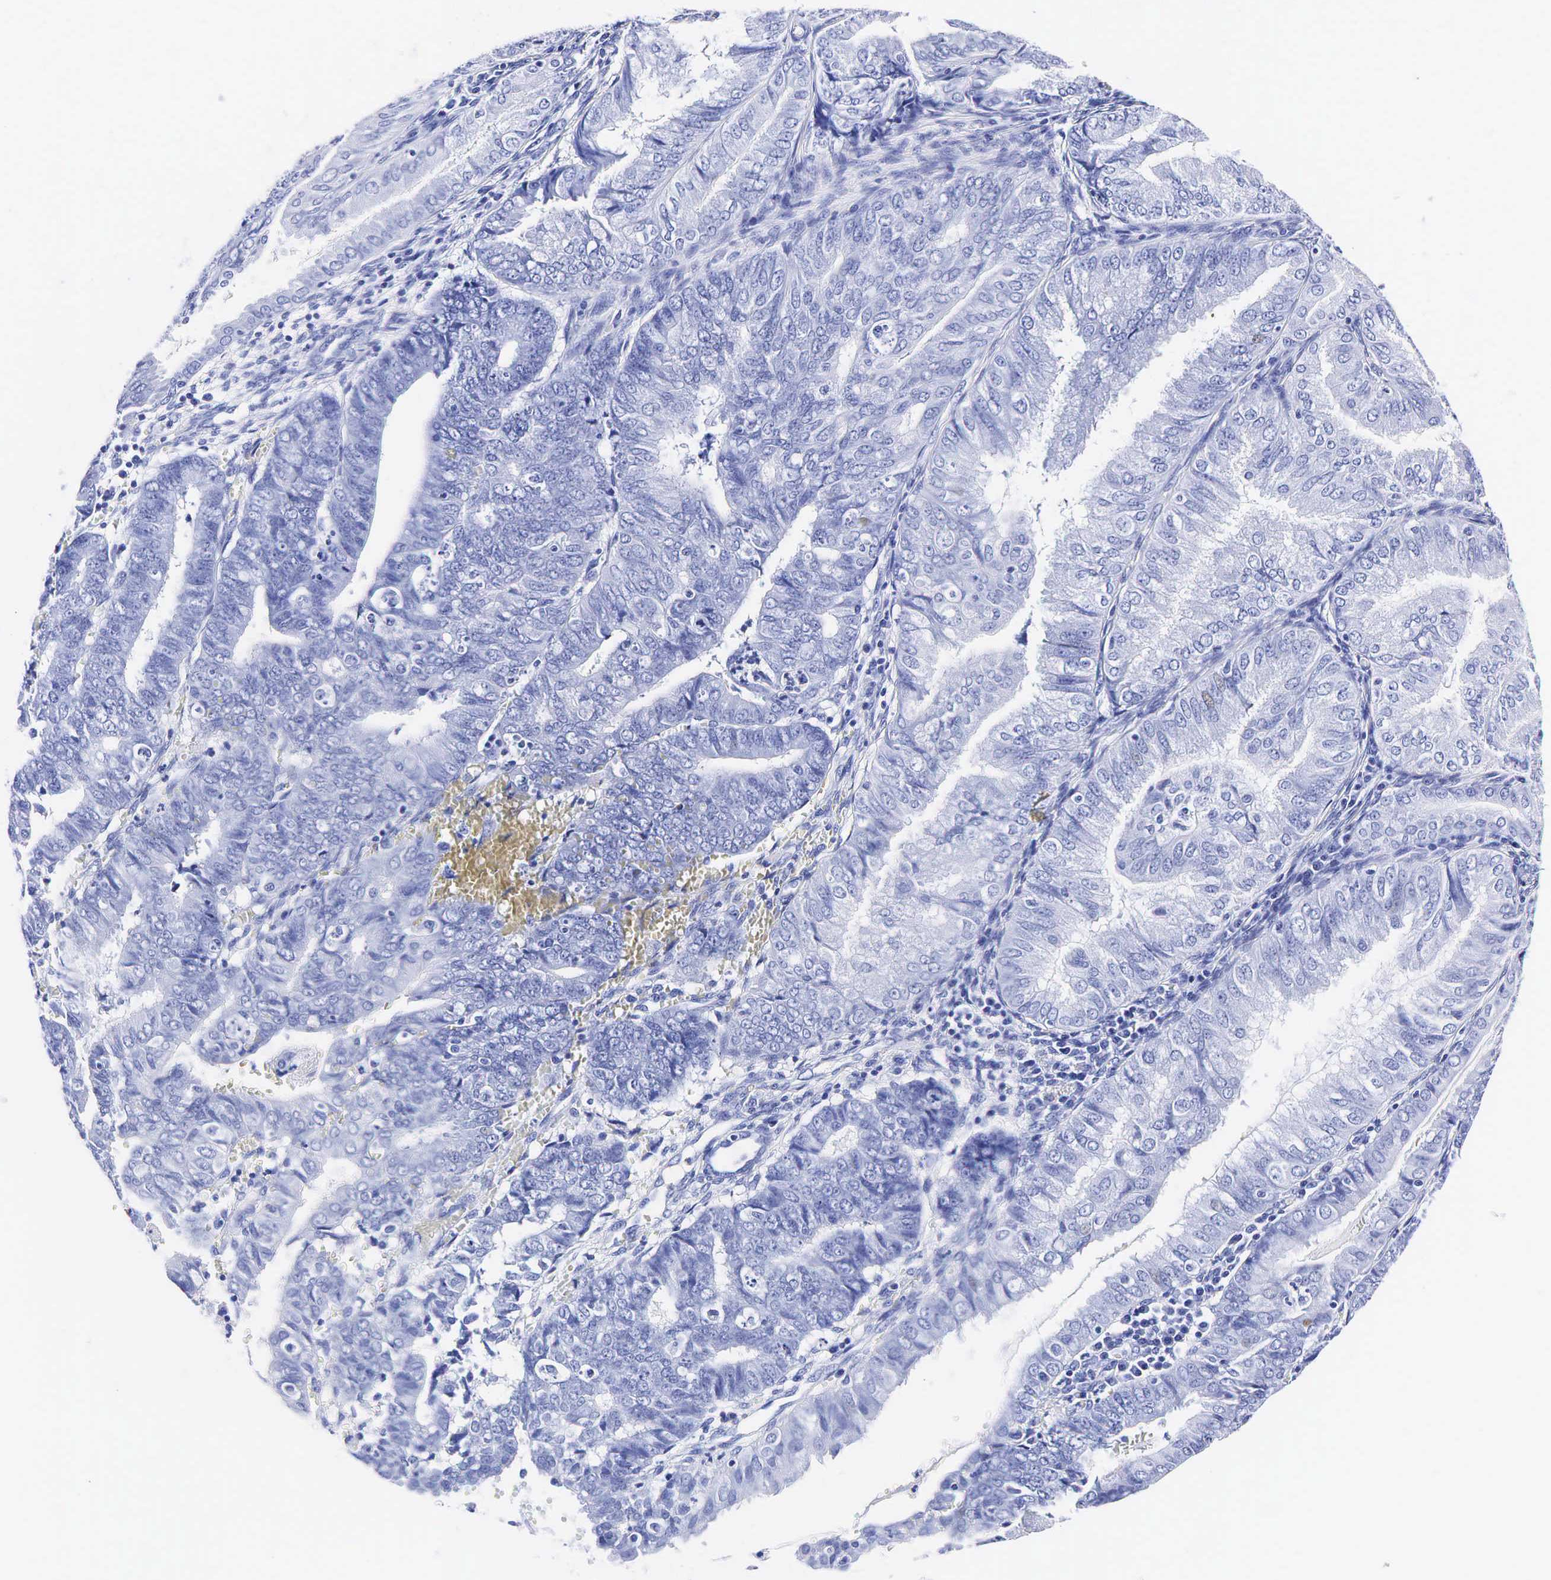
{"staining": {"intensity": "negative", "quantity": "none", "location": "none"}, "tissue": "endometrial cancer", "cell_type": "Tumor cells", "image_type": "cancer", "snomed": [{"axis": "morphology", "description": "Adenocarcinoma, NOS"}, {"axis": "topography", "description": "Endometrium"}], "caption": "DAB immunohistochemical staining of endometrial cancer (adenocarcinoma) shows no significant positivity in tumor cells.", "gene": "KLK3", "patient": {"sex": "female", "age": 66}}